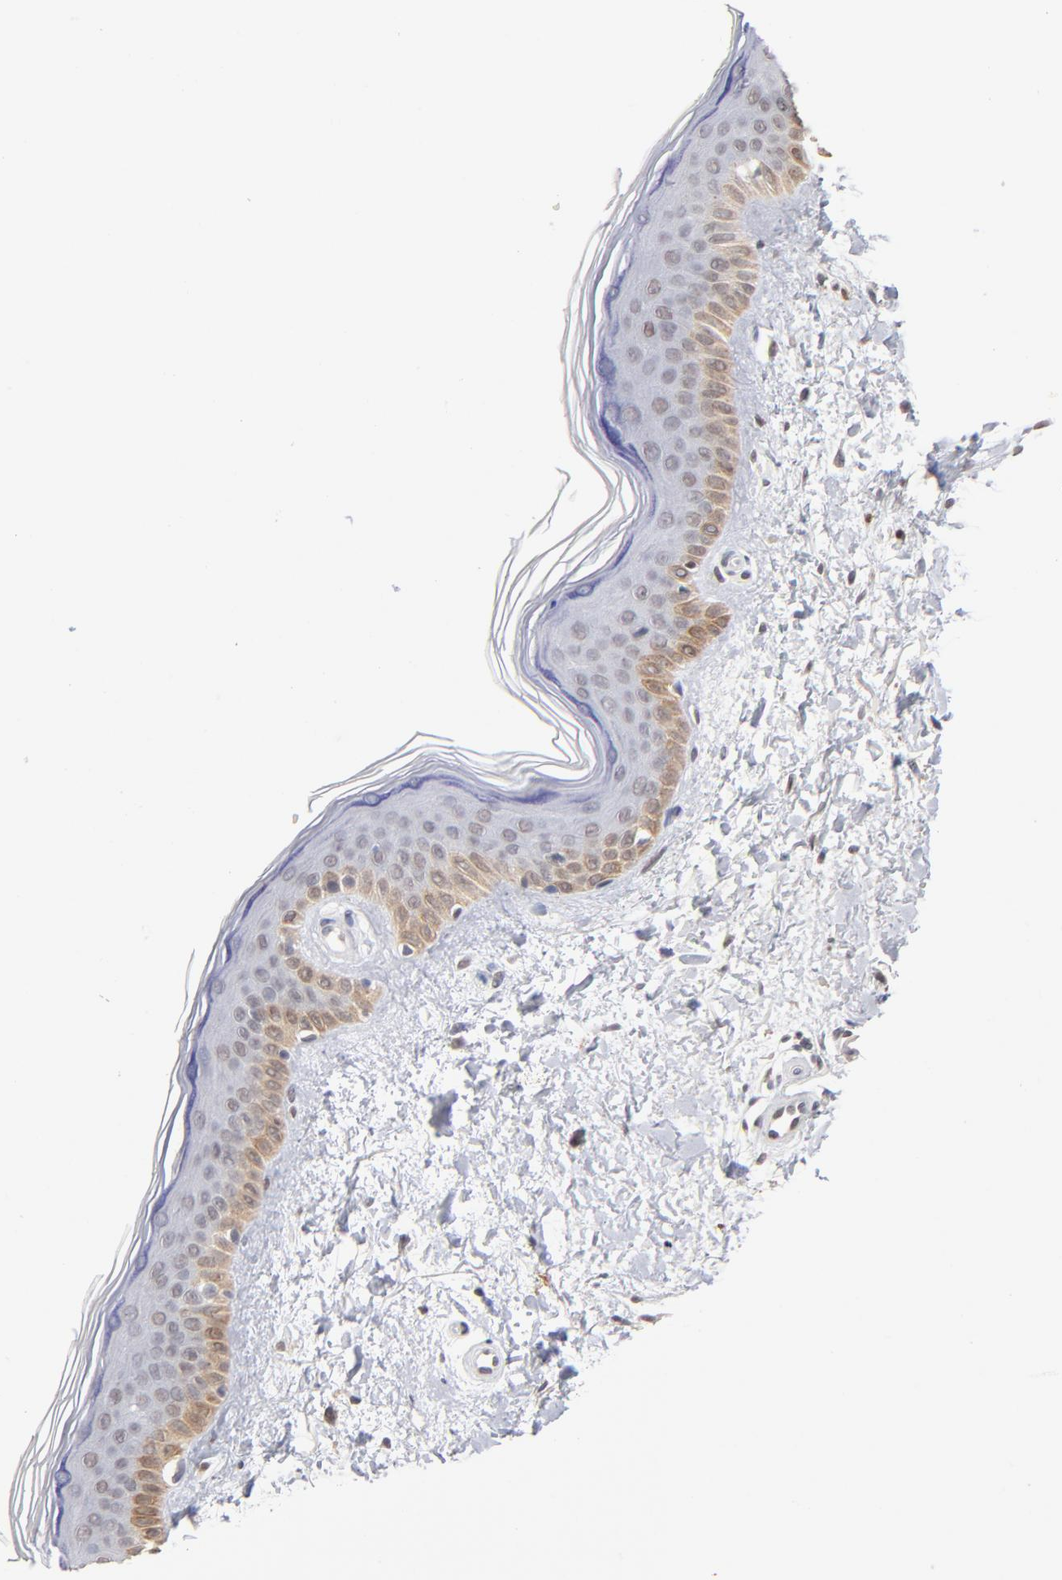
{"staining": {"intensity": "moderate", "quantity": "25%-75%", "location": "cytoplasmic/membranous"}, "tissue": "skin", "cell_type": "Fibroblasts", "image_type": "normal", "snomed": [{"axis": "morphology", "description": "Normal tissue, NOS"}, {"axis": "topography", "description": "Skin"}], "caption": "Skin stained for a protein shows moderate cytoplasmic/membranous positivity in fibroblasts. Using DAB (3,3'-diaminobenzidine) (brown) and hematoxylin (blue) stains, captured at high magnification using brightfield microscopy.", "gene": "MBIP", "patient": {"sex": "female", "age": 19}}